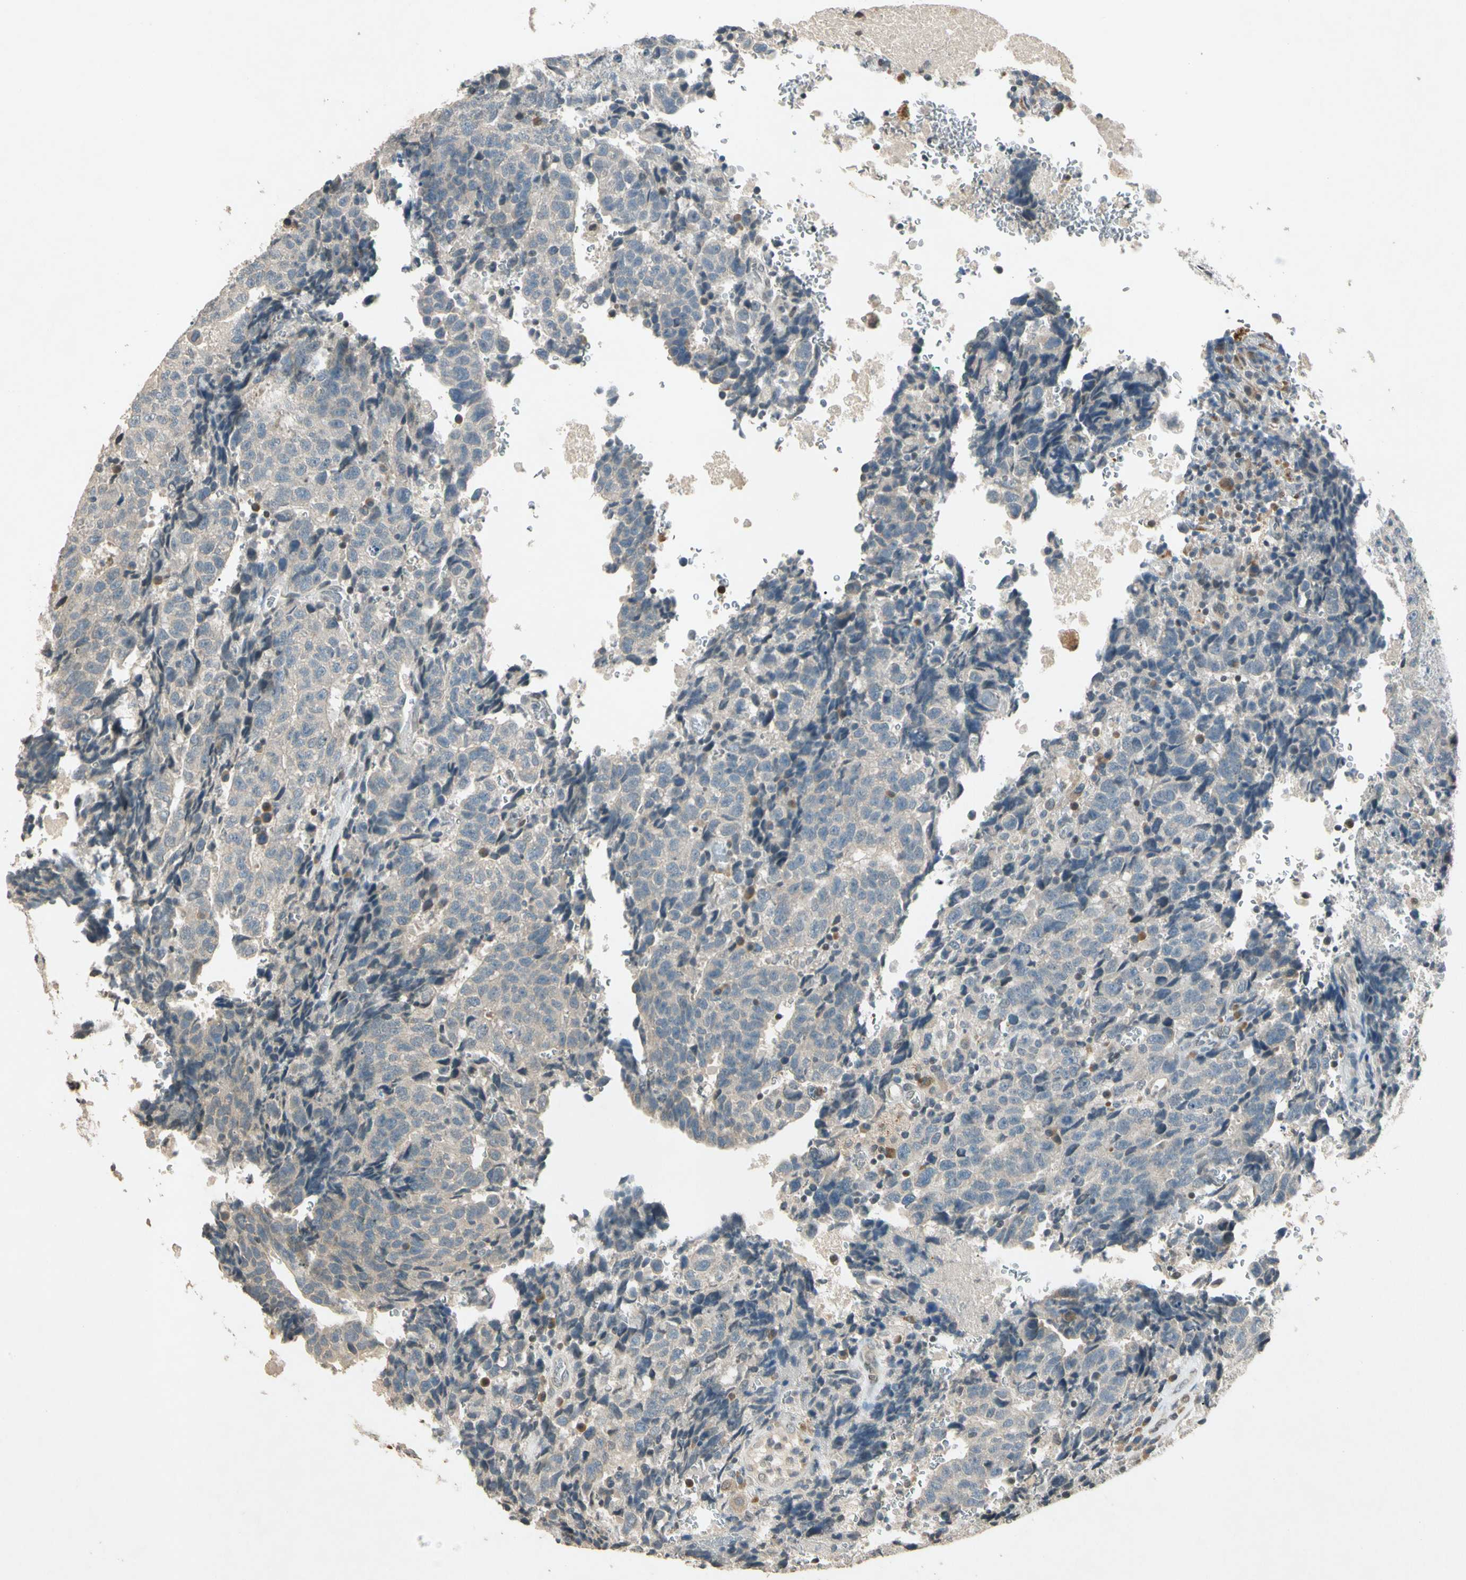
{"staining": {"intensity": "weak", "quantity": ">75%", "location": "cytoplasmic/membranous"}, "tissue": "testis cancer", "cell_type": "Tumor cells", "image_type": "cancer", "snomed": [{"axis": "morphology", "description": "Necrosis, NOS"}, {"axis": "morphology", "description": "Carcinoma, Embryonal, NOS"}, {"axis": "topography", "description": "Testis"}], "caption": "Tumor cells show low levels of weak cytoplasmic/membranous positivity in about >75% of cells in testis cancer (embryonal carcinoma). (DAB IHC with brightfield microscopy, high magnification).", "gene": "ZBTB4", "patient": {"sex": "male", "age": 19}}